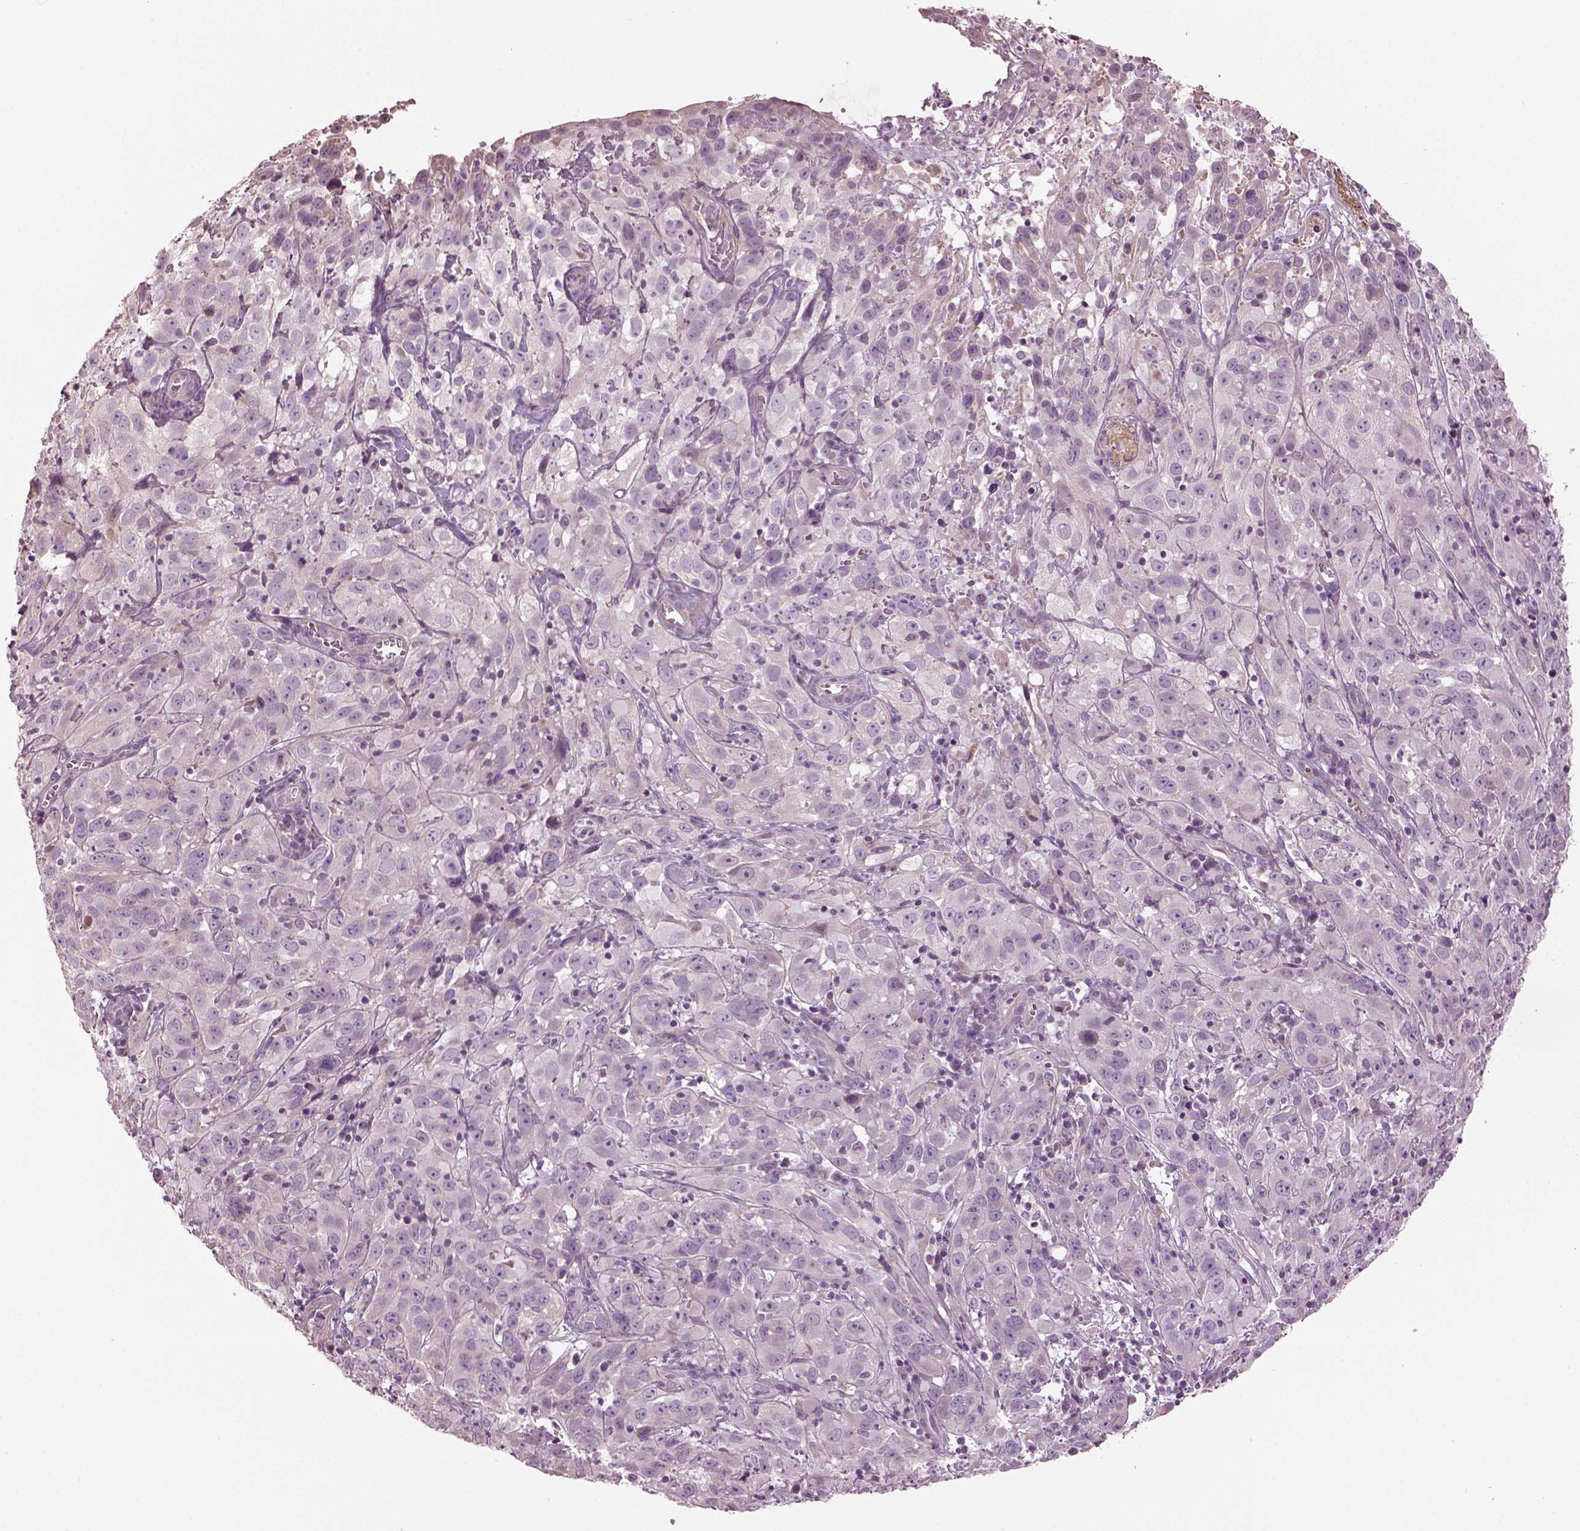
{"staining": {"intensity": "negative", "quantity": "none", "location": "none"}, "tissue": "cervical cancer", "cell_type": "Tumor cells", "image_type": "cancer", "snomed": [{"axis": "morphology", "description": "Squamous cell carcinoma, NOS"}, {"axis": "topography", "description": "Cervix"}], "caption": "This is an immunohistochemistry (IHC) histopathology image of cervical cancer. There is no positivity in tumor cells.", "gene": "SPATA7", "patient": {"sex": "female", "age": 32}}